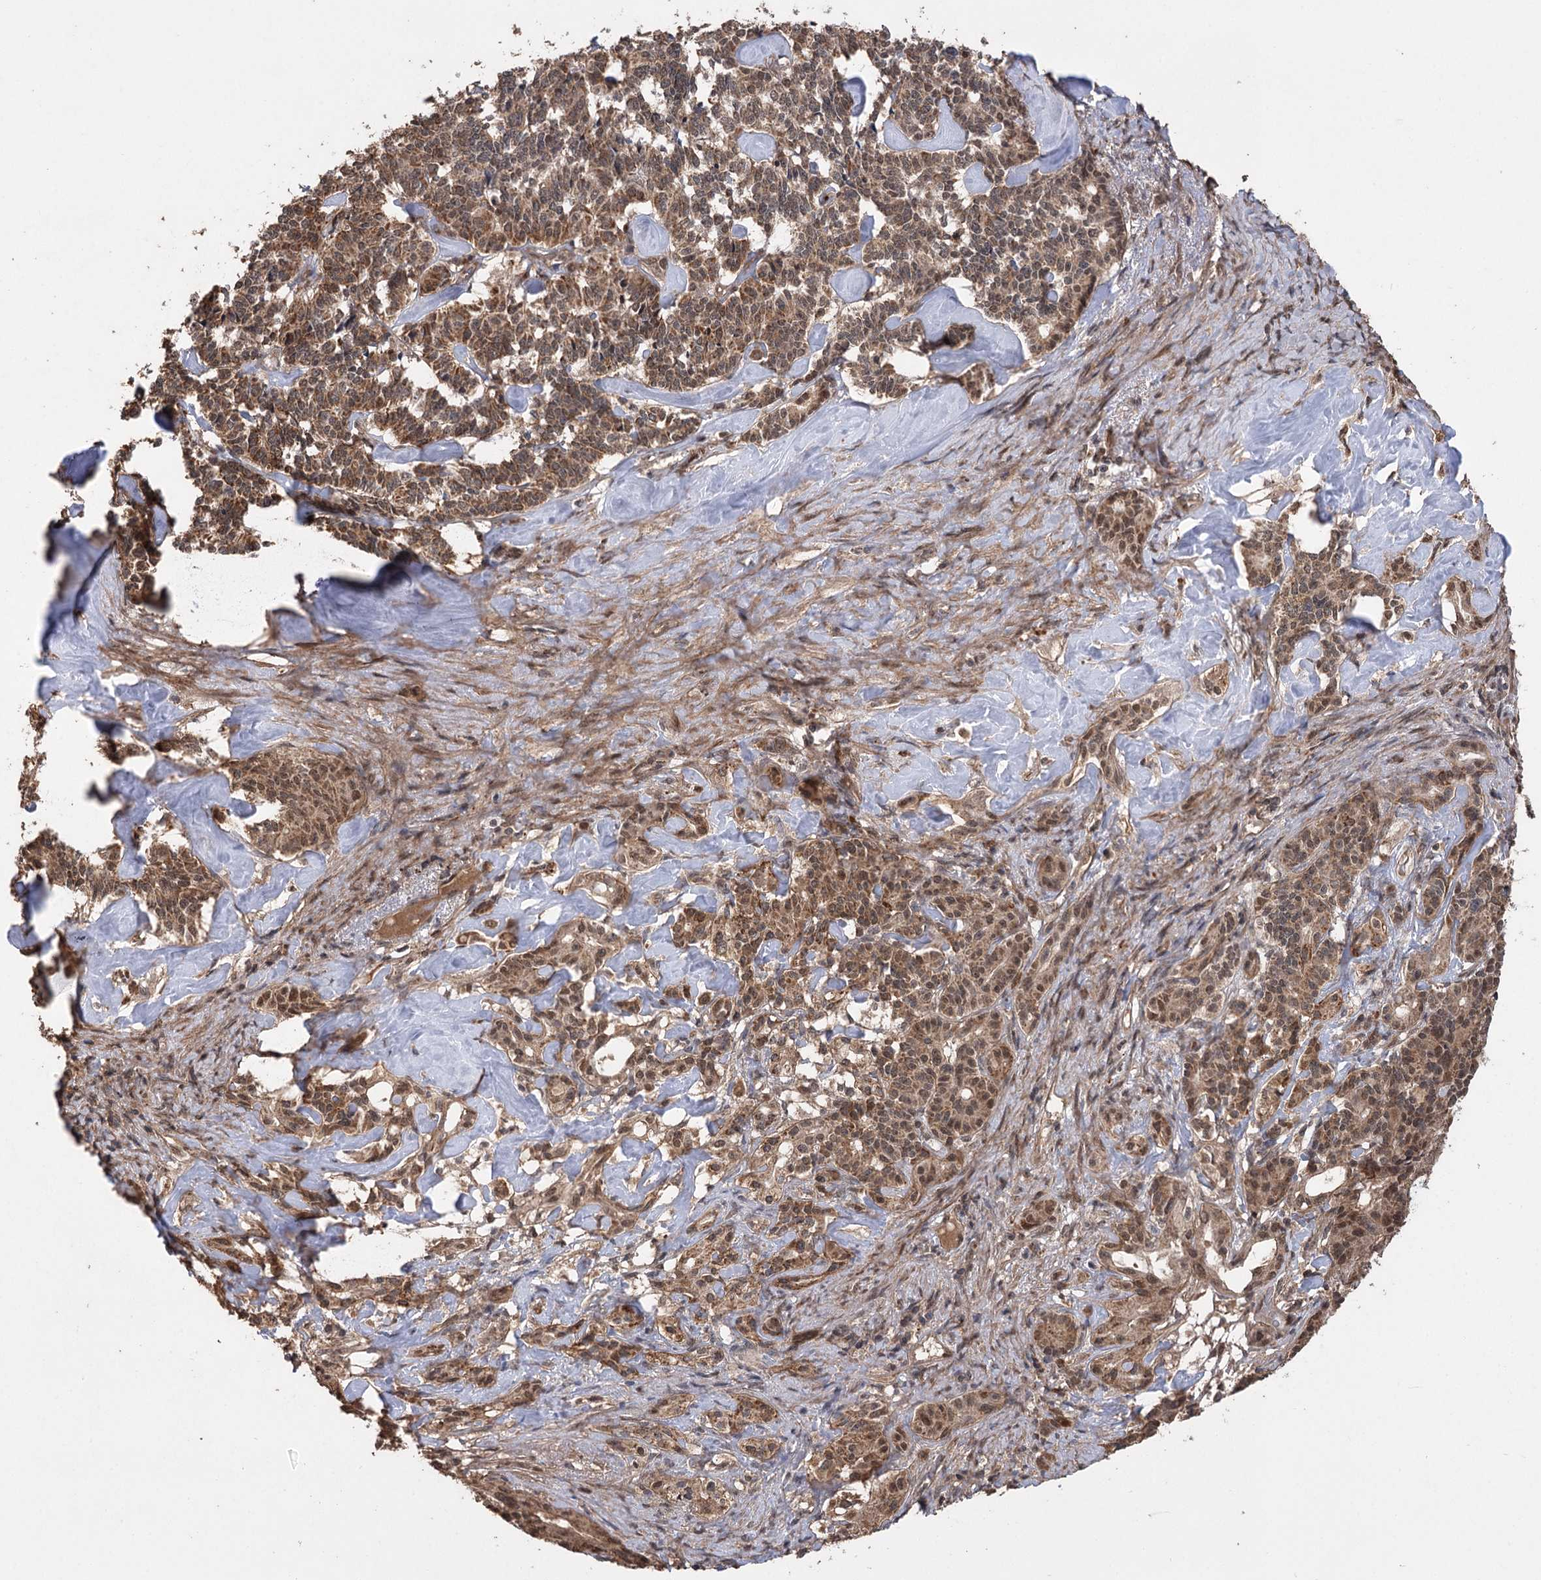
{"staining": {"intensity": "moderate", "quantity": ">75%", "location": "cytoplasmic/membranous,nuclear"}, "tissue": "pancreatic cancer", "cell_type": "Tumor cells", "image_type": "cancer", "snomed": [{"axis": "morphology", "description": "Adenocarcinoma, NOS"}, {"axis": "topography", "description": "Pancreas"}], "caption": "This micrograph reveals pancreatic cancer (adenocarcinoma) stained with immunohistochemistry to label a protein in brown. The cytoplasmic/membranous and nuclear of tumor cells show moderate positivity for the protein. Nuclei are counter-stained blue.", "gene": "TENM2", "patient": {"sex": "female", "age": 74}}